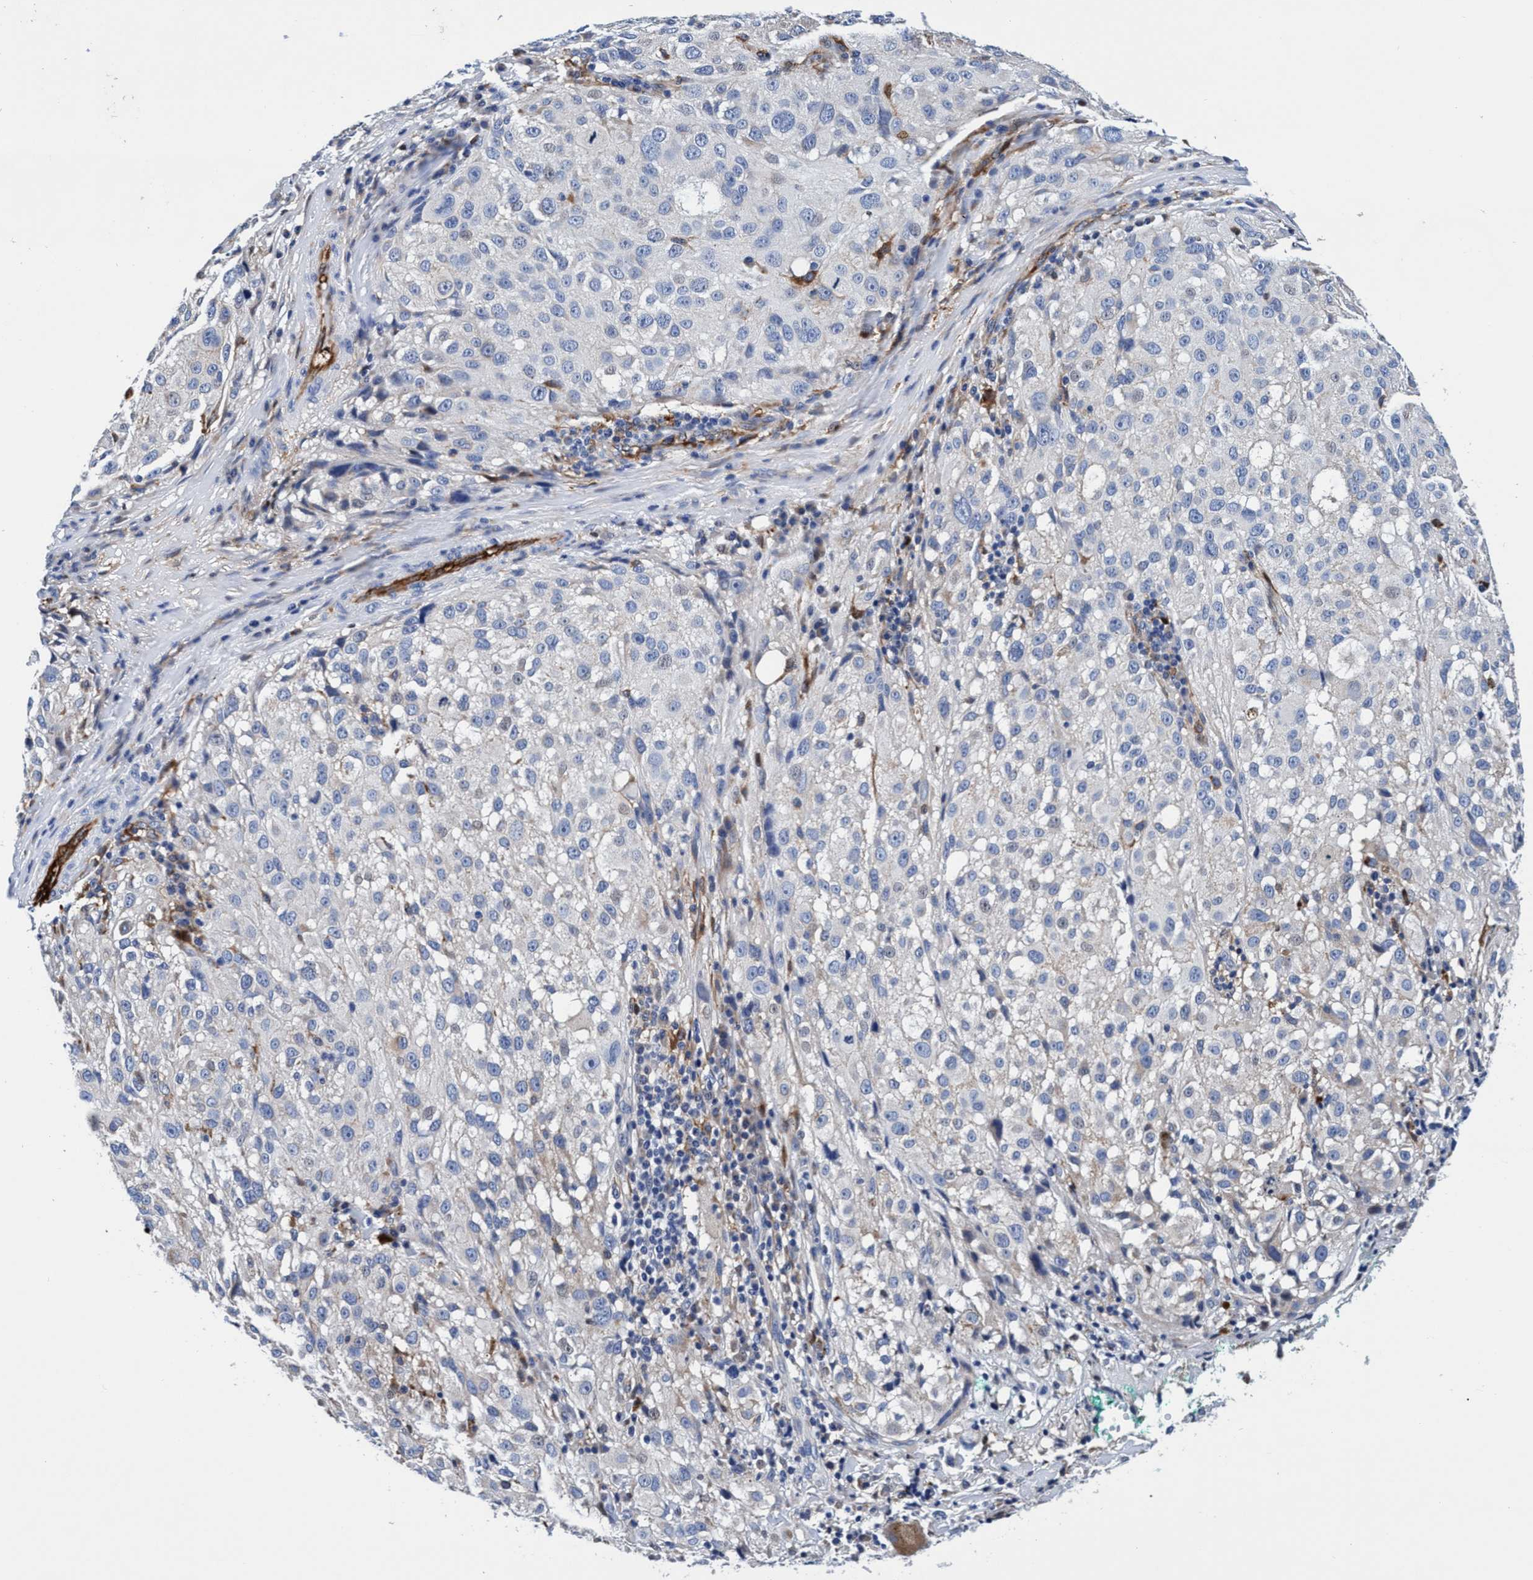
{"staining": {"intensity": "negative", "quantity": "none", "location": "none"}, "tissue": "melanoma", "cell_type": "Tumor cells", "image_type": "cancer", "snomed": [{"axis": "morphology", "description": "Necrosis, NOS"}, {"axis": "morphology", "description": "Malignant melanoma, NOS"}, {"axis": "topography", "description": "Skin"}], "caption": "IHC image of melanoma stained for a protein (brown), which displays no staining in tumor cells.", "gene": "UBALD2", "patient": {"sex": "female", "age": 87}}